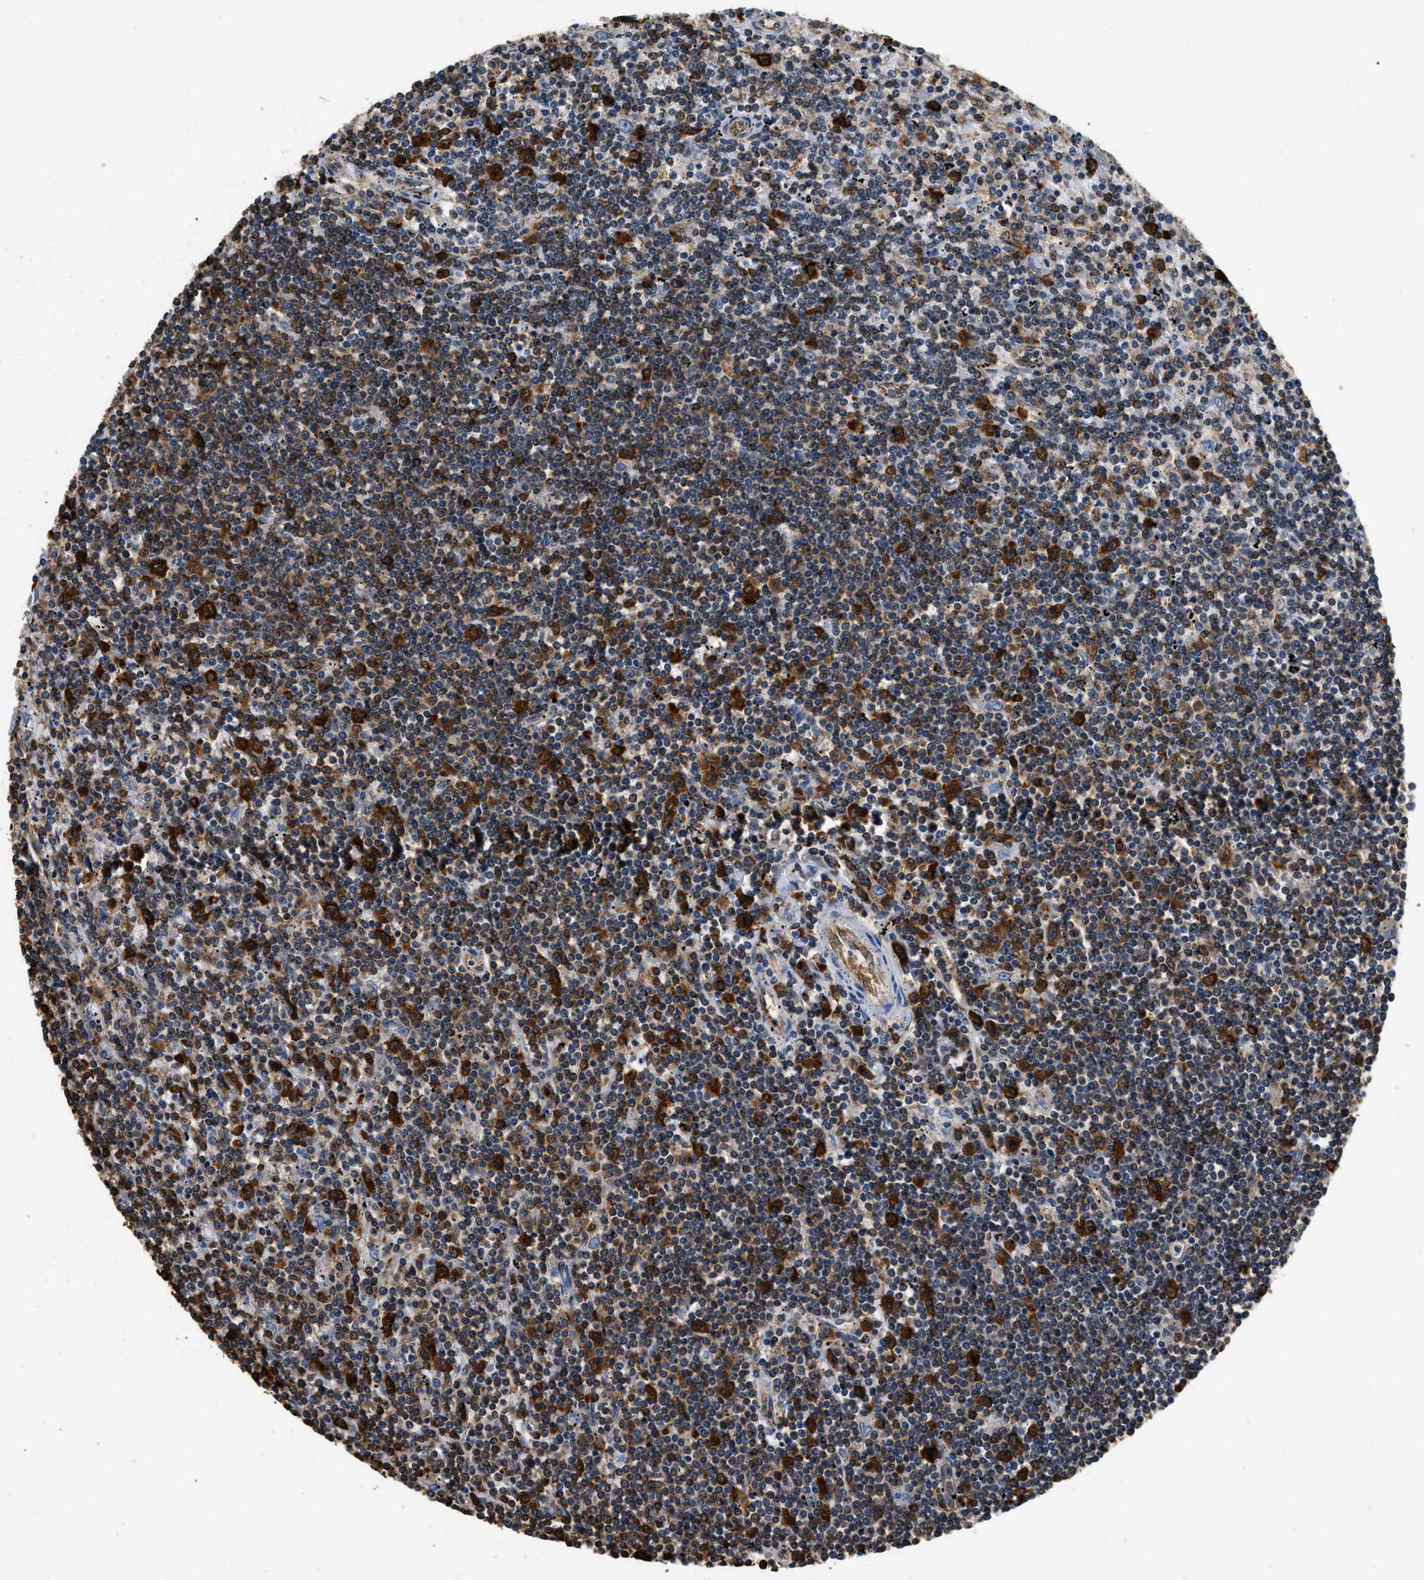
{"staining": {"intensity": "moderate", "quantity": "25%-75%", "location": "cytoplasmic/membranous"}, "tissue": "lymphoma", "cell_type": "Tumor cells", "image_type": "cancer", "snomed": [{"axis": "morphology", "description": "Malignant lymphoma, non-Hodgkin's type, Low grade"}, {"axis": "topography", "description": "Spleen"}], "caption": "High-magnification brightfield microscopy of lymphoma stained with DAB (brown) and counterstained with hematoxylin (blue). tumor cells exhibit moderate cytoplasmic/membranous expression is identified in approximately25%-75% of cells.", "gene": "PPP2R1B", "patient": {"sex": "male", "age": 76}}